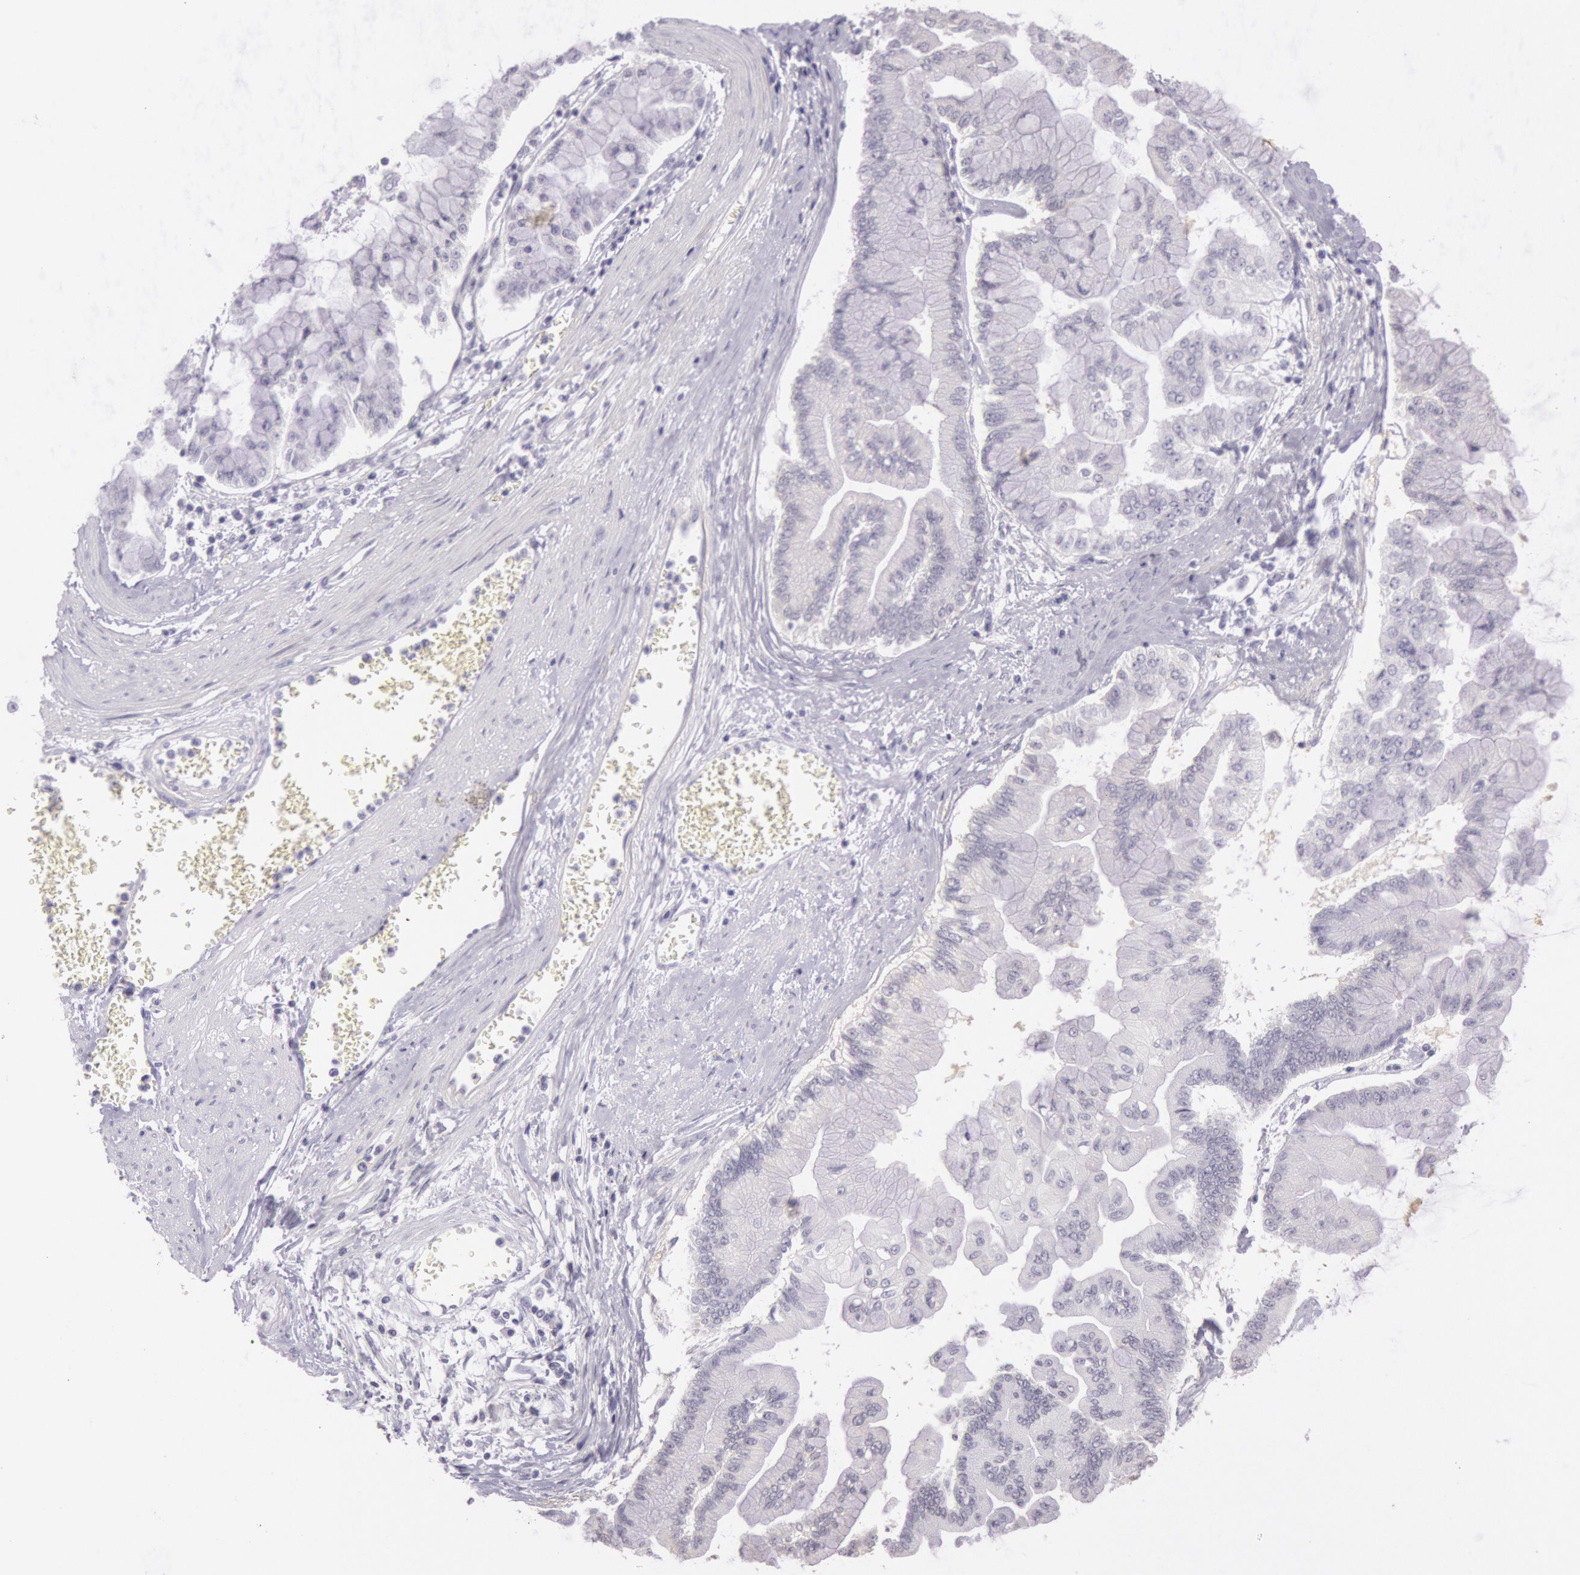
{"staining": {"intensity": "negative", "quantity": "none", "location": "none"}, "tissue": "liver cancer", "cell_type": "Tumor cells", "image_type": "cancer", "snomed": [{"axis": "morphology", "description": "Cholangiocarcinoma"}, {"axis": "topography", "description": "Liver"}], "caption": "A histopathology image of liver cancer (cholangiocarcinoma) stained for a protein reveals no brown staining in tumor cells.", "gene": "CKB", "patient": {"sex": "female", "age": 79}}